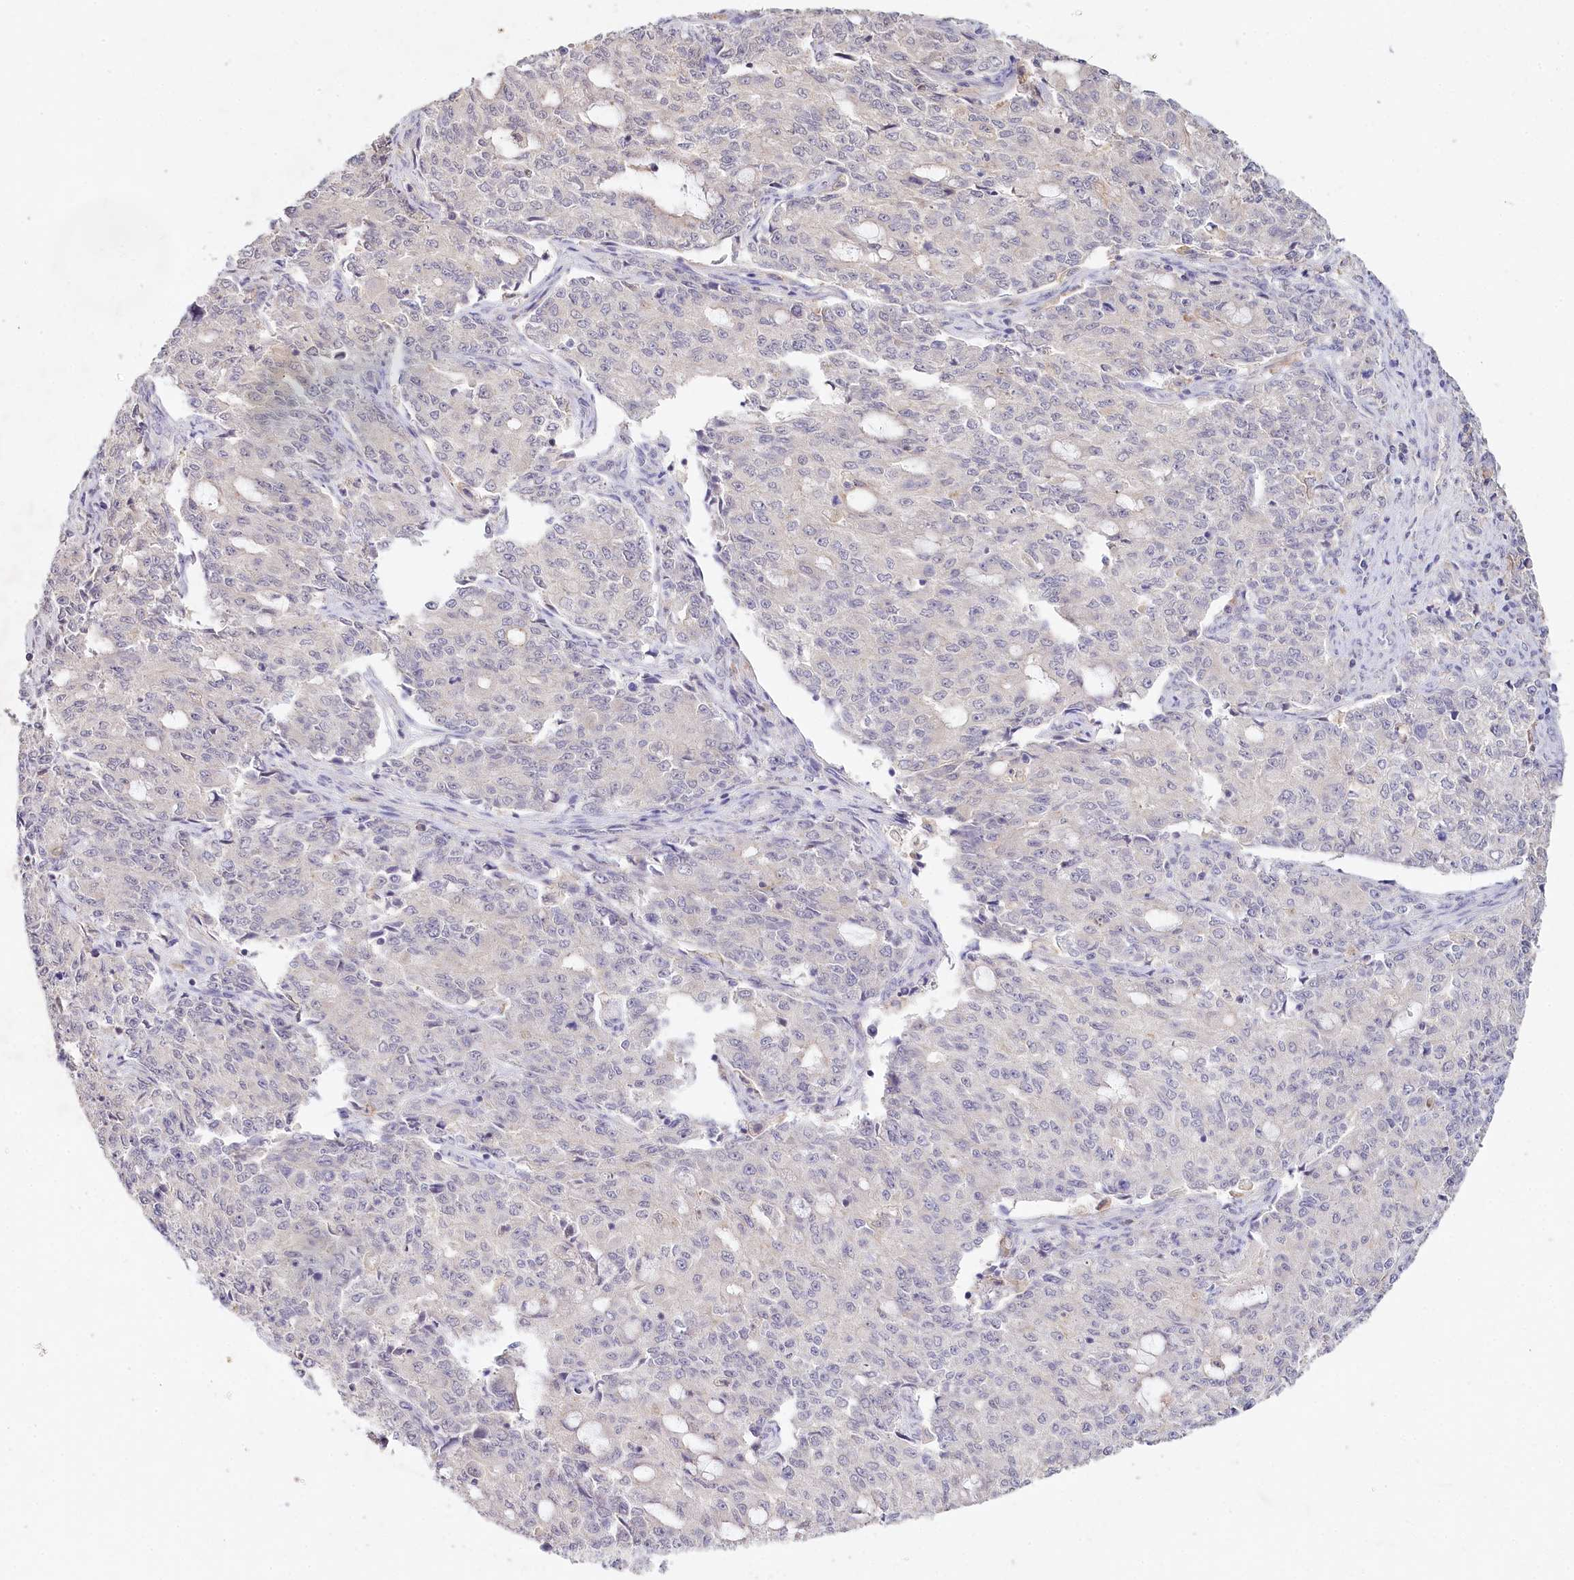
{"staining": {"intensity": "negative", "quantity": "none", "location": "none"}, "tissue": "endometrial cancer", "cell_type": "Tumor cells", "image_type": "cancer", "snomed": [{"axis": "morphology", "description": "Adenocarcinoma, NOS"}, {"axis": "topography", "description": "Endometrium"}], "caption": "Endometrial adenocarcinoma was stained to show a protein in brown. There is no significant expression in tumor cells. (Brightfield microscopy of DAB IHC at high magnification).", "gene": "DAPK1", "patient": {"sex": "female", "age": 50}}